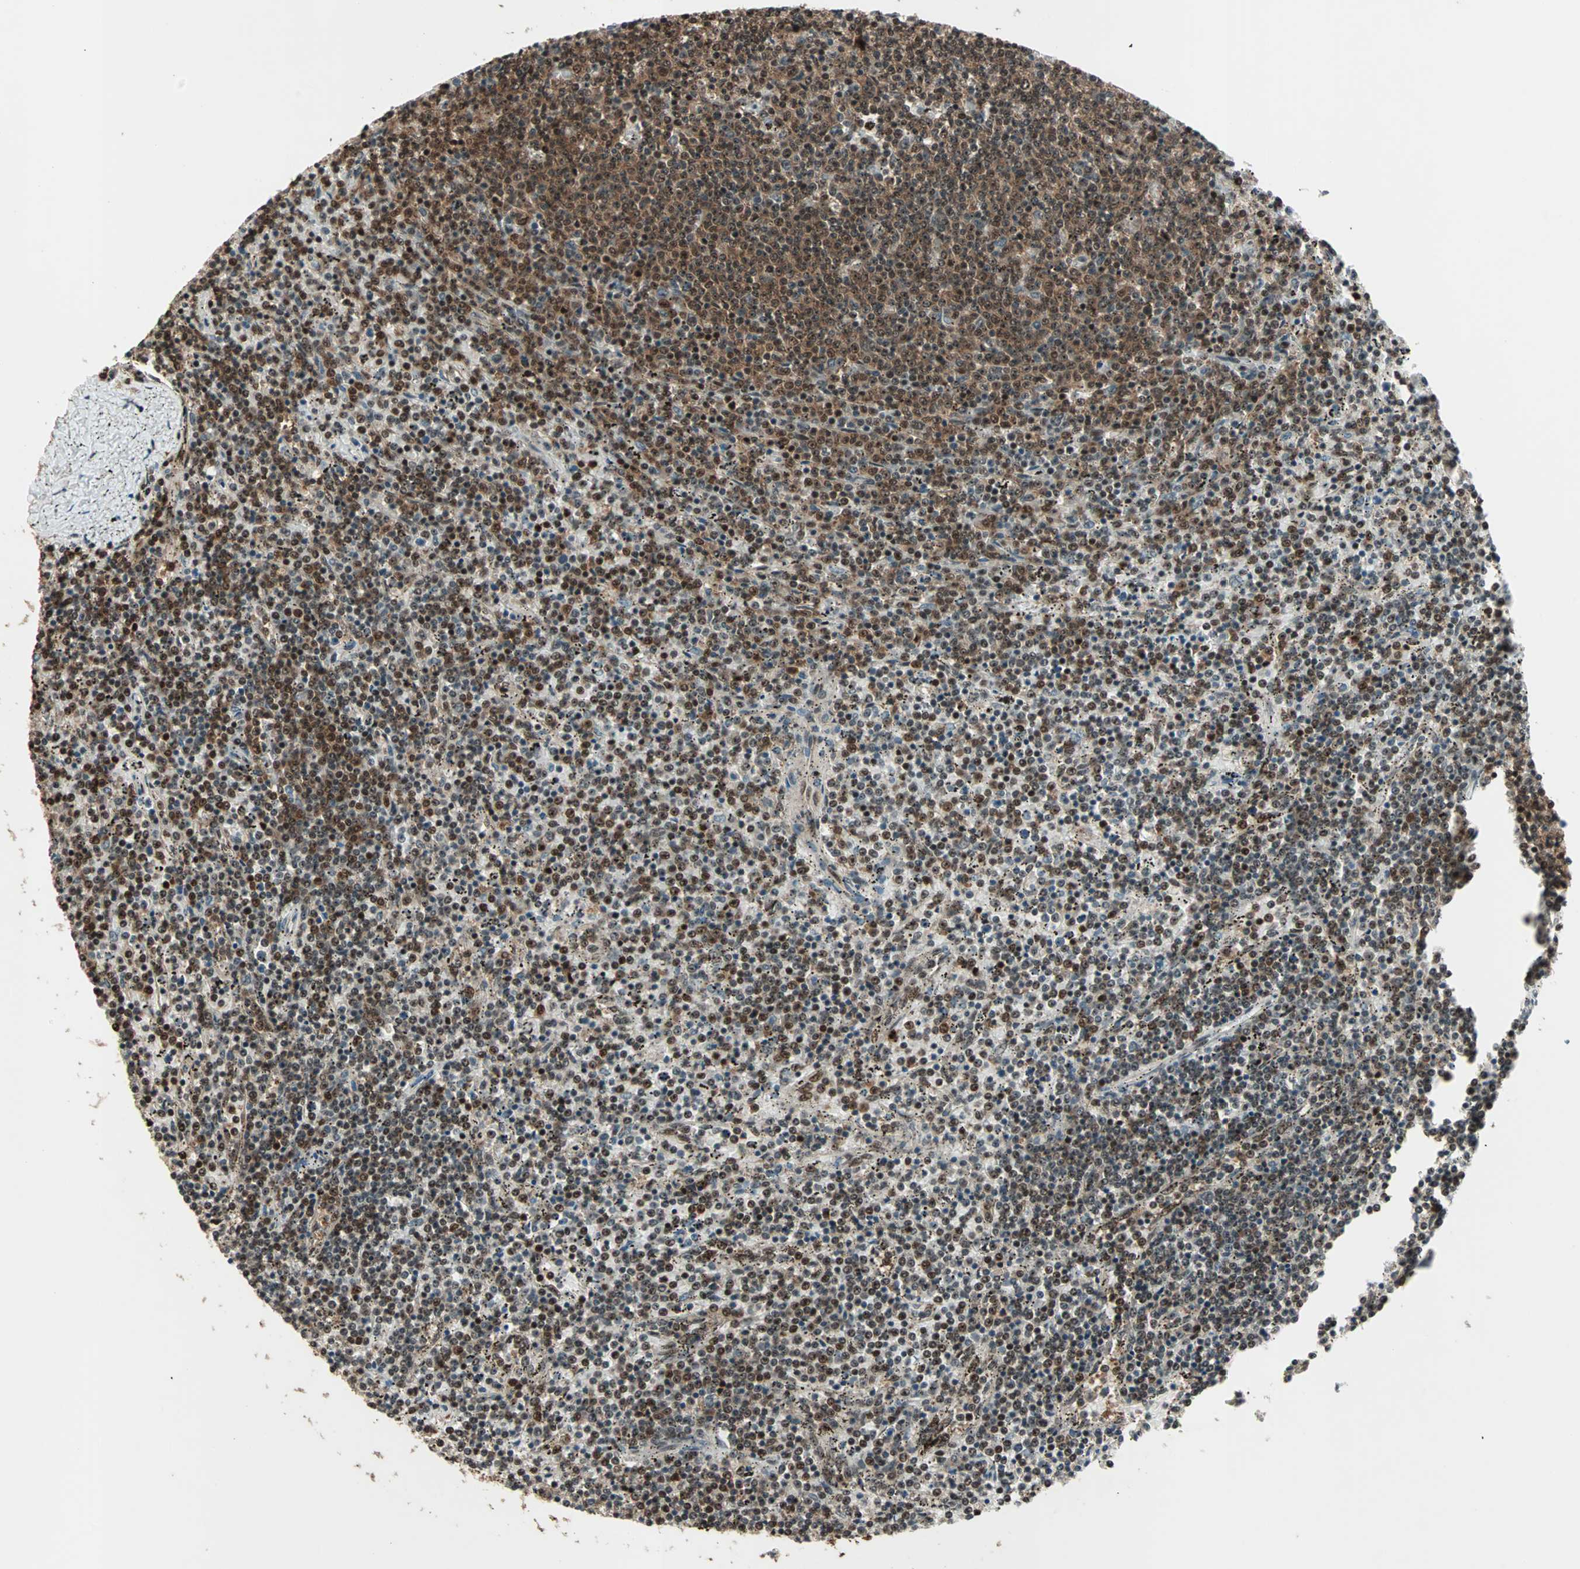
{"staining": {"intensity": "strong", "quantity": ">75%", "location": "cytoplasmic/membranous,nuclear"}, "tissue": "lymphoma", "cell_type": "Tumor cells", "image_type": "cancer", "snomed": [{"axis": "morphology", "description": "Malignant lymphoma, non-Hodgkin's type, Low grade"}, {"axis": "topography", "description": "Spleen"}], "caption": "Strong cytoplasmic/membranous and nuclear expression is identified in approximately >75% of tumor cells in lymphoma.", "gene": "ZNF44", "patient": {"sex": "female", "age": 50}}